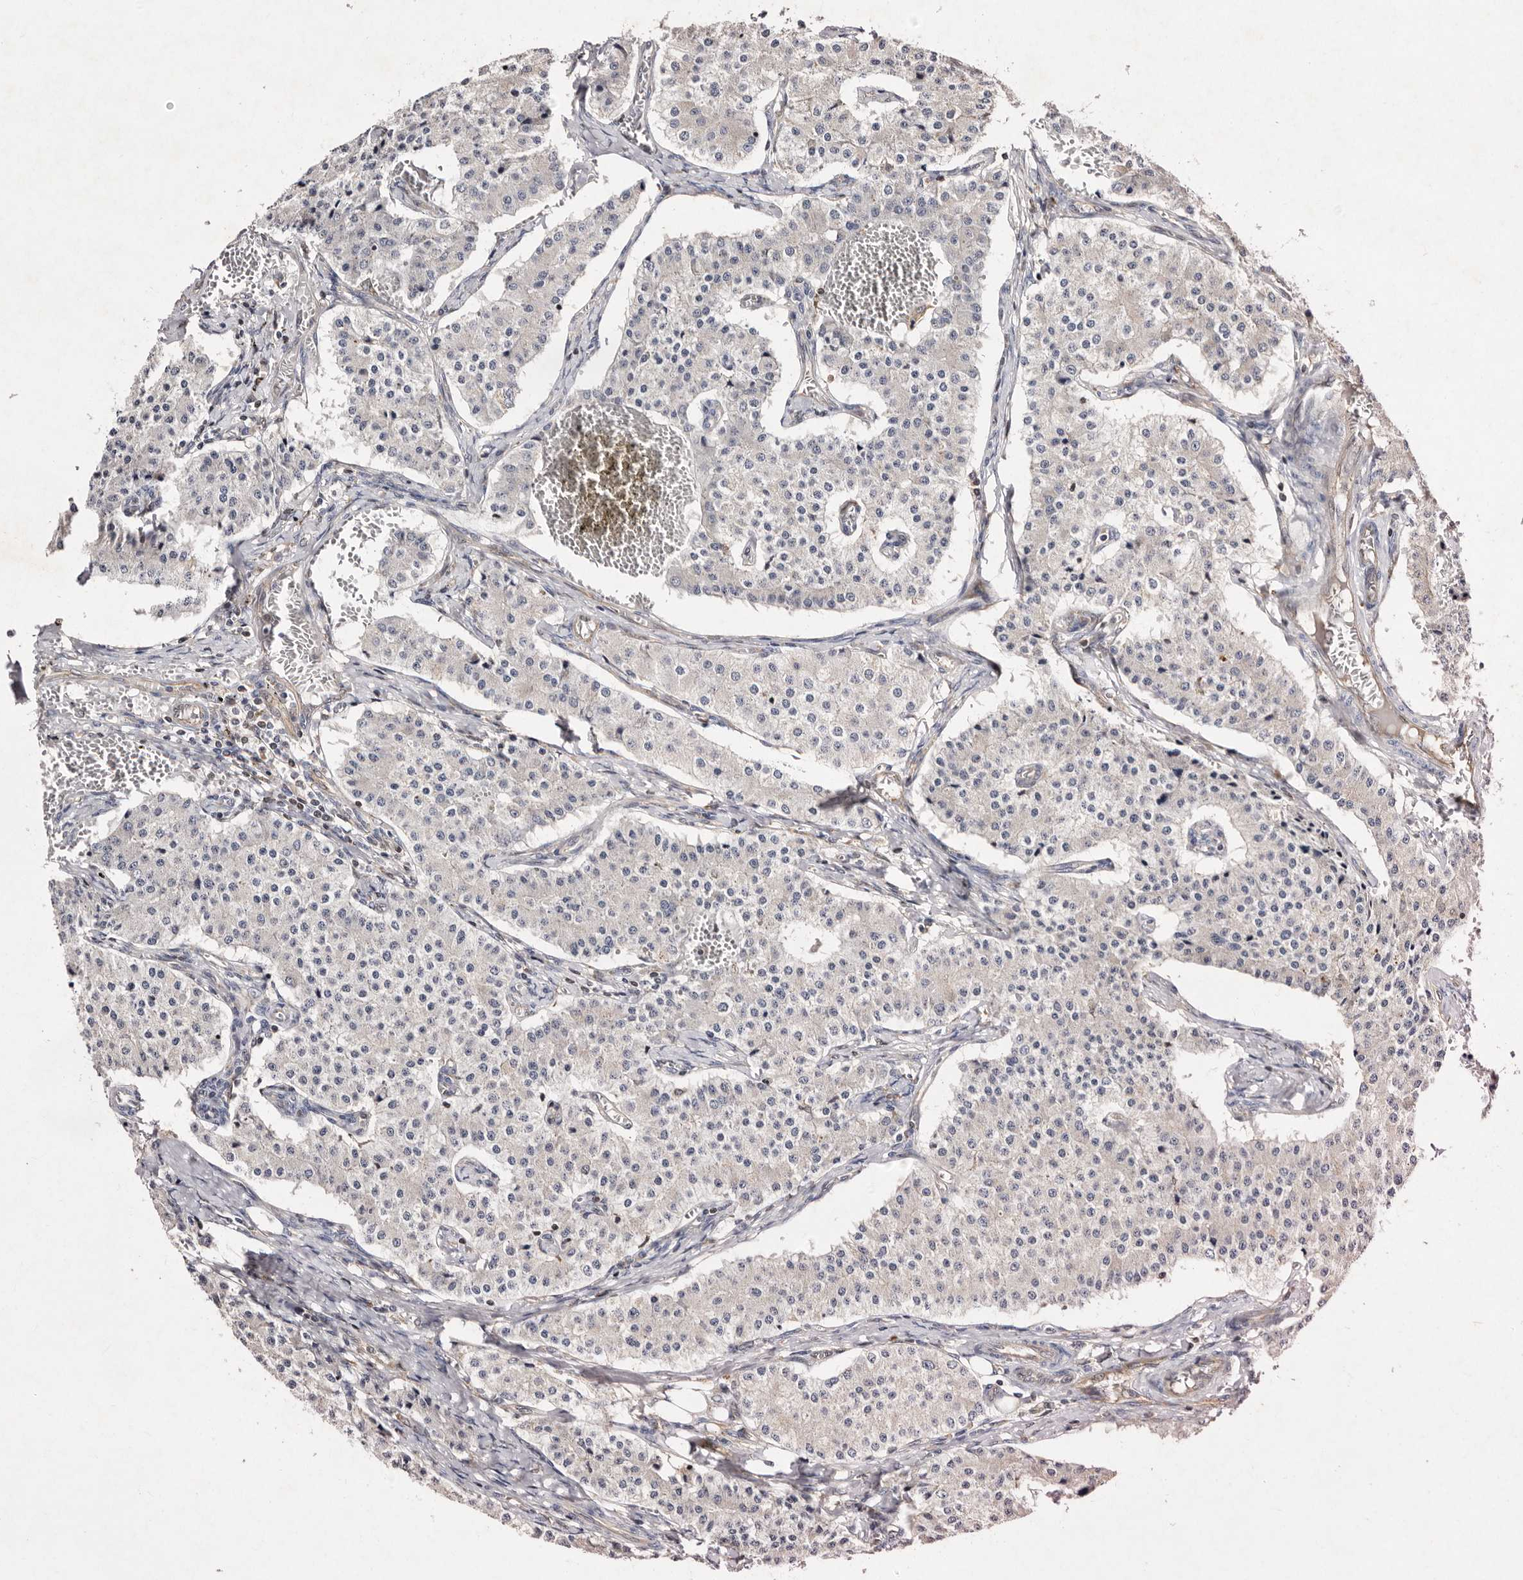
{"staining": {"intensity": "negative", "quantity": "none", "location": "none"}, "tissue": "carcinoid", "cell_type": "Tumor cells", "image_type": "cancer", "snomed": [{"axis": "morphology", "description": "Carcinoid, malignant, NOS"}, {"axis": "topography", "description": "Colon"}], "caption": "This is an immunohistochemistry (IHC) photomicrograph of human carcinoid (malignant). There is no positivity in tumor cells.", "gene": "GIMAP4", "patient": {"sex": "female", "age": 52}}